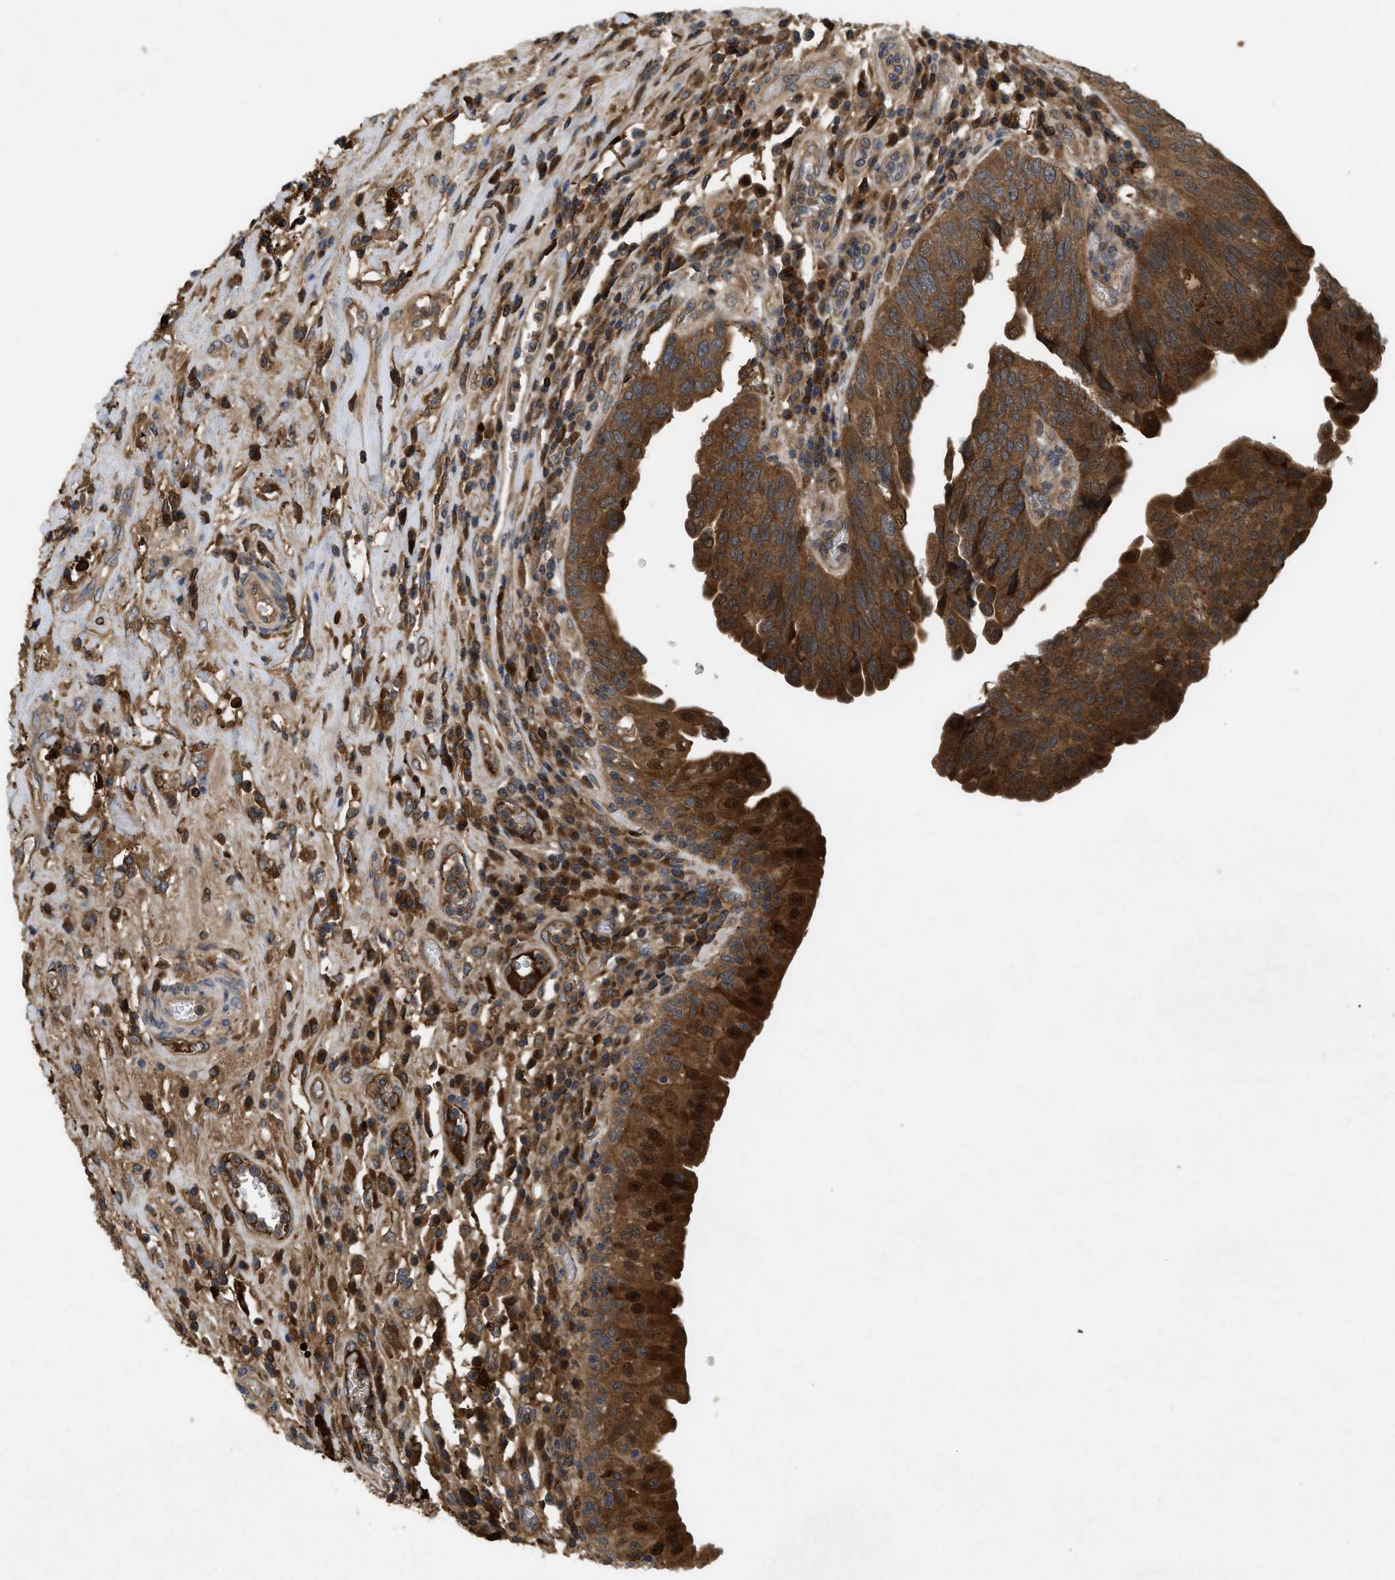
{"staining": {"intensity": "strong", "quantity": ">75%", "location": "cytoplasmic/membranous"}, "tissue": "urothelial cancer", "cell_type": "Tumor cells", "image_type": "cancer", "snomed": [{"axis": "morphology", "description": "Urothelial carcinoma, High grade"}, {"axis": "topography", "description": "Urinary bladder"}], "caption": "Immunohistochemistry of human urothelial cancer reveals high levels of strong cytoplasmic/membranous staining in about >75% of tumor cells.", "gene": "RAB2A", "patient": {"sex": "female", "age": 80}}